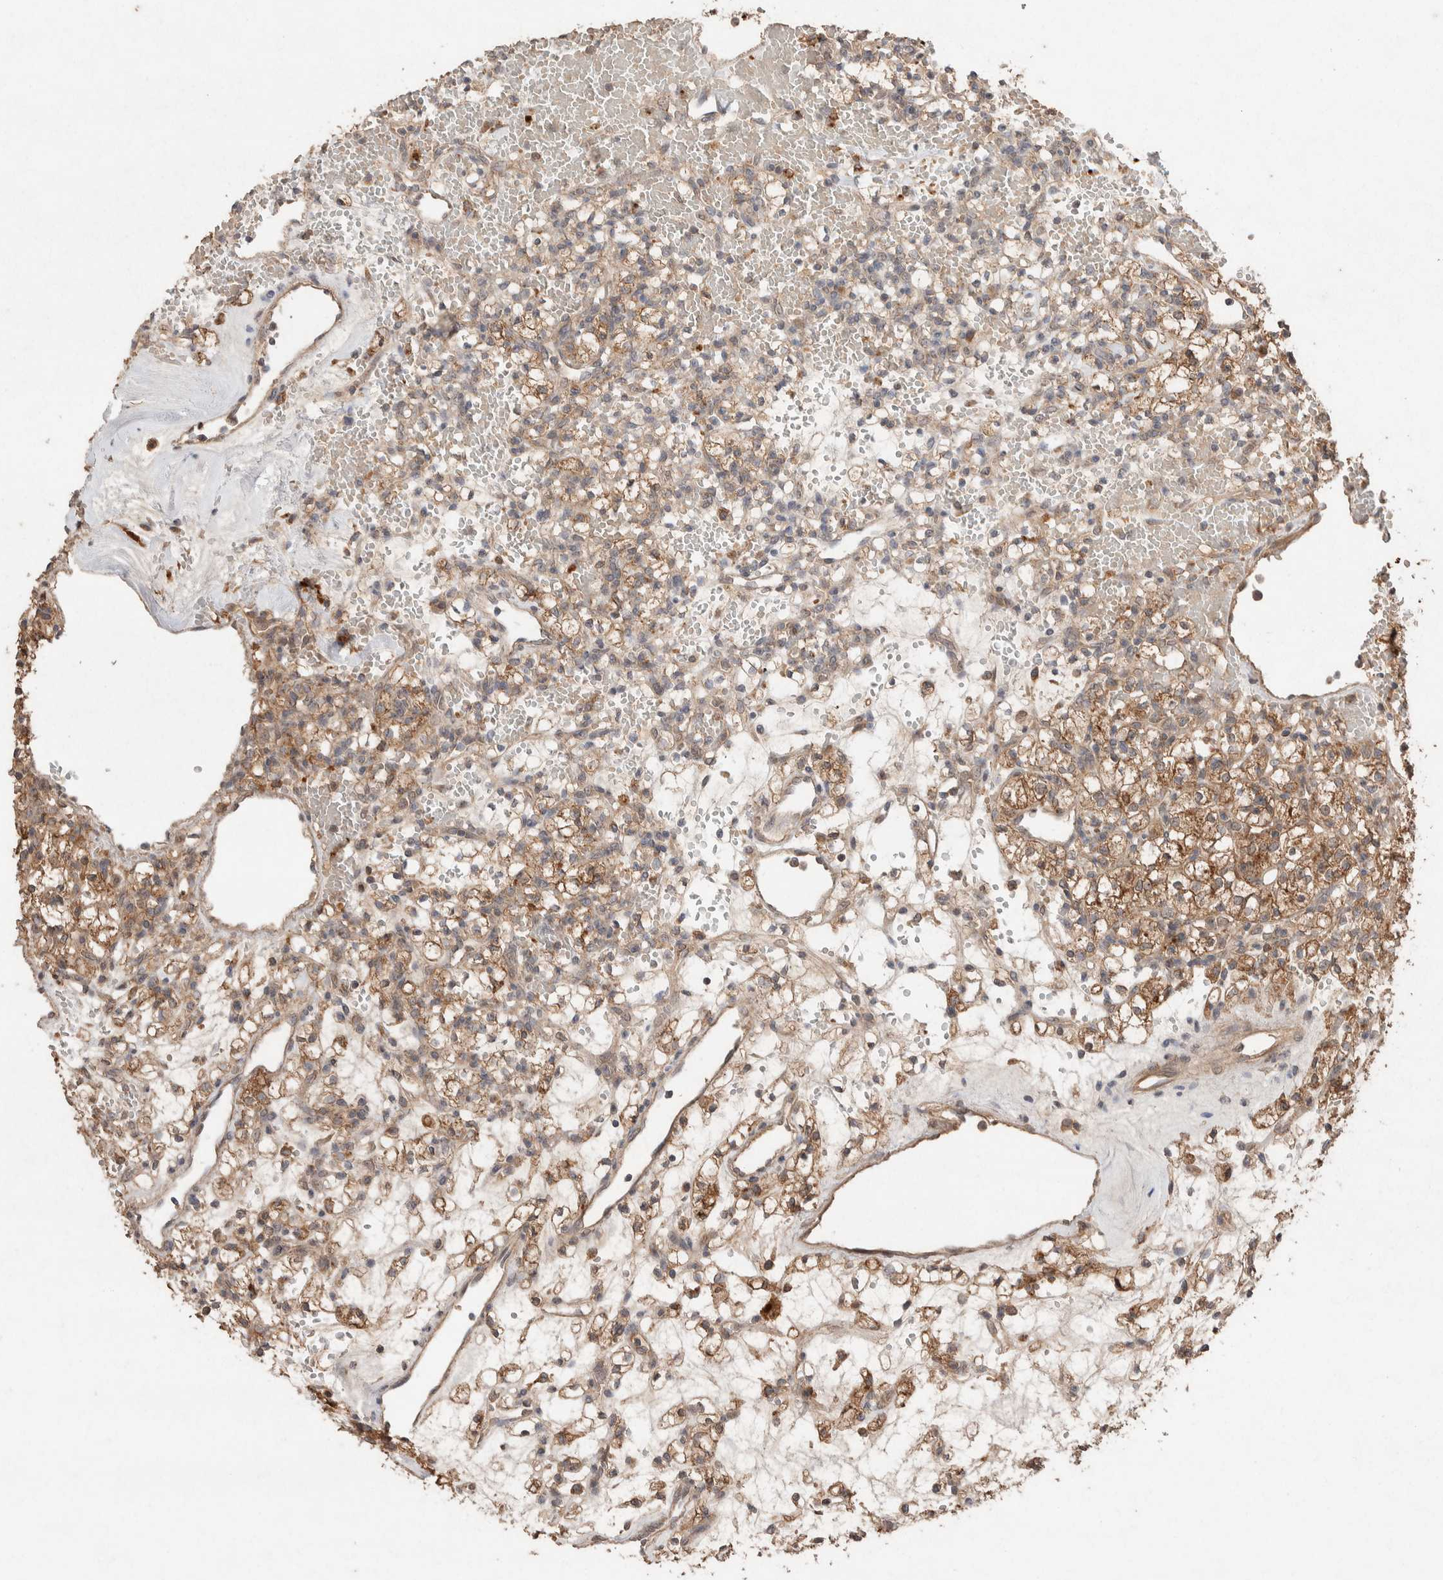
{"staining": {"intensity": "moderate", "quantity": ">75%", "location": "cytoplasmic/membranous"}, "tissue": "renal cancer", "cell_type": "Tumor cells", "image_type": "cancer", "snomed": [{"axis": "morphology", "description": "Adenocarcinoma, NOS"}, {"axis": "topography", "description": "Kidney"}], "caption": "The photomicrograph demonstrates staining of renal adenocarcinoma, revealing moderate cytoplasmic/membranous protein positivity (brown color) within tumor cells.", "gene": "KCNJ5", "patient": {"sex": "female", "age": 60}}